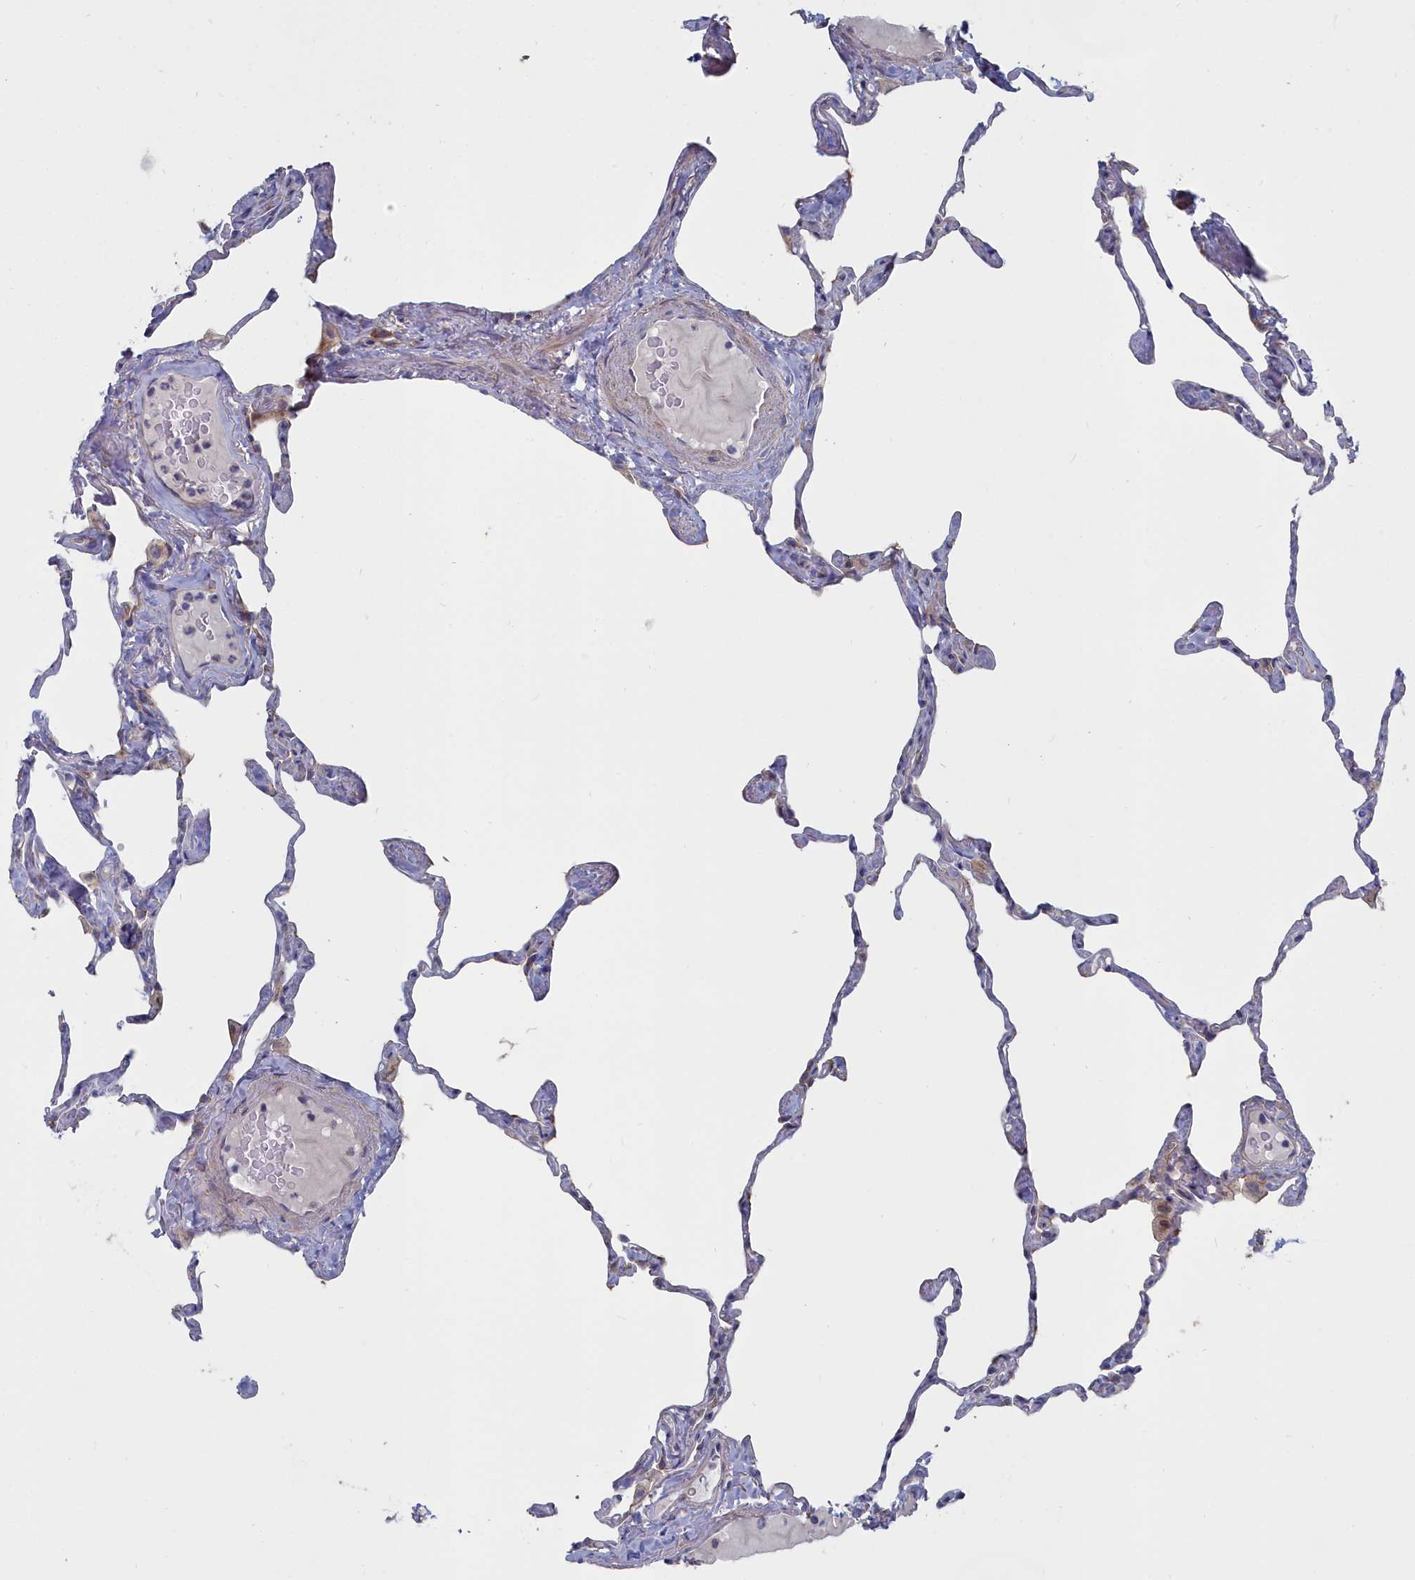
{"staining": {"intensity": "weak", "quantity": "<25%", "location": "cytoplasmic/membranous"}, "tissue": "lung", "cell_type": "Alveolar cells", "image_type": "normal", "snomed": [{"axis": "morphology", "description": "Normal tissue, NOS"}, {"axis": "topography", "description": "Lung"}], "caption": "An immunohistochemistry (IHC) micrograph of benign lung is shown. There is no staining in alveolar cells of lung.", "gene": "SHISAL2A", "patient": {"sex": "male", "age": 65}}